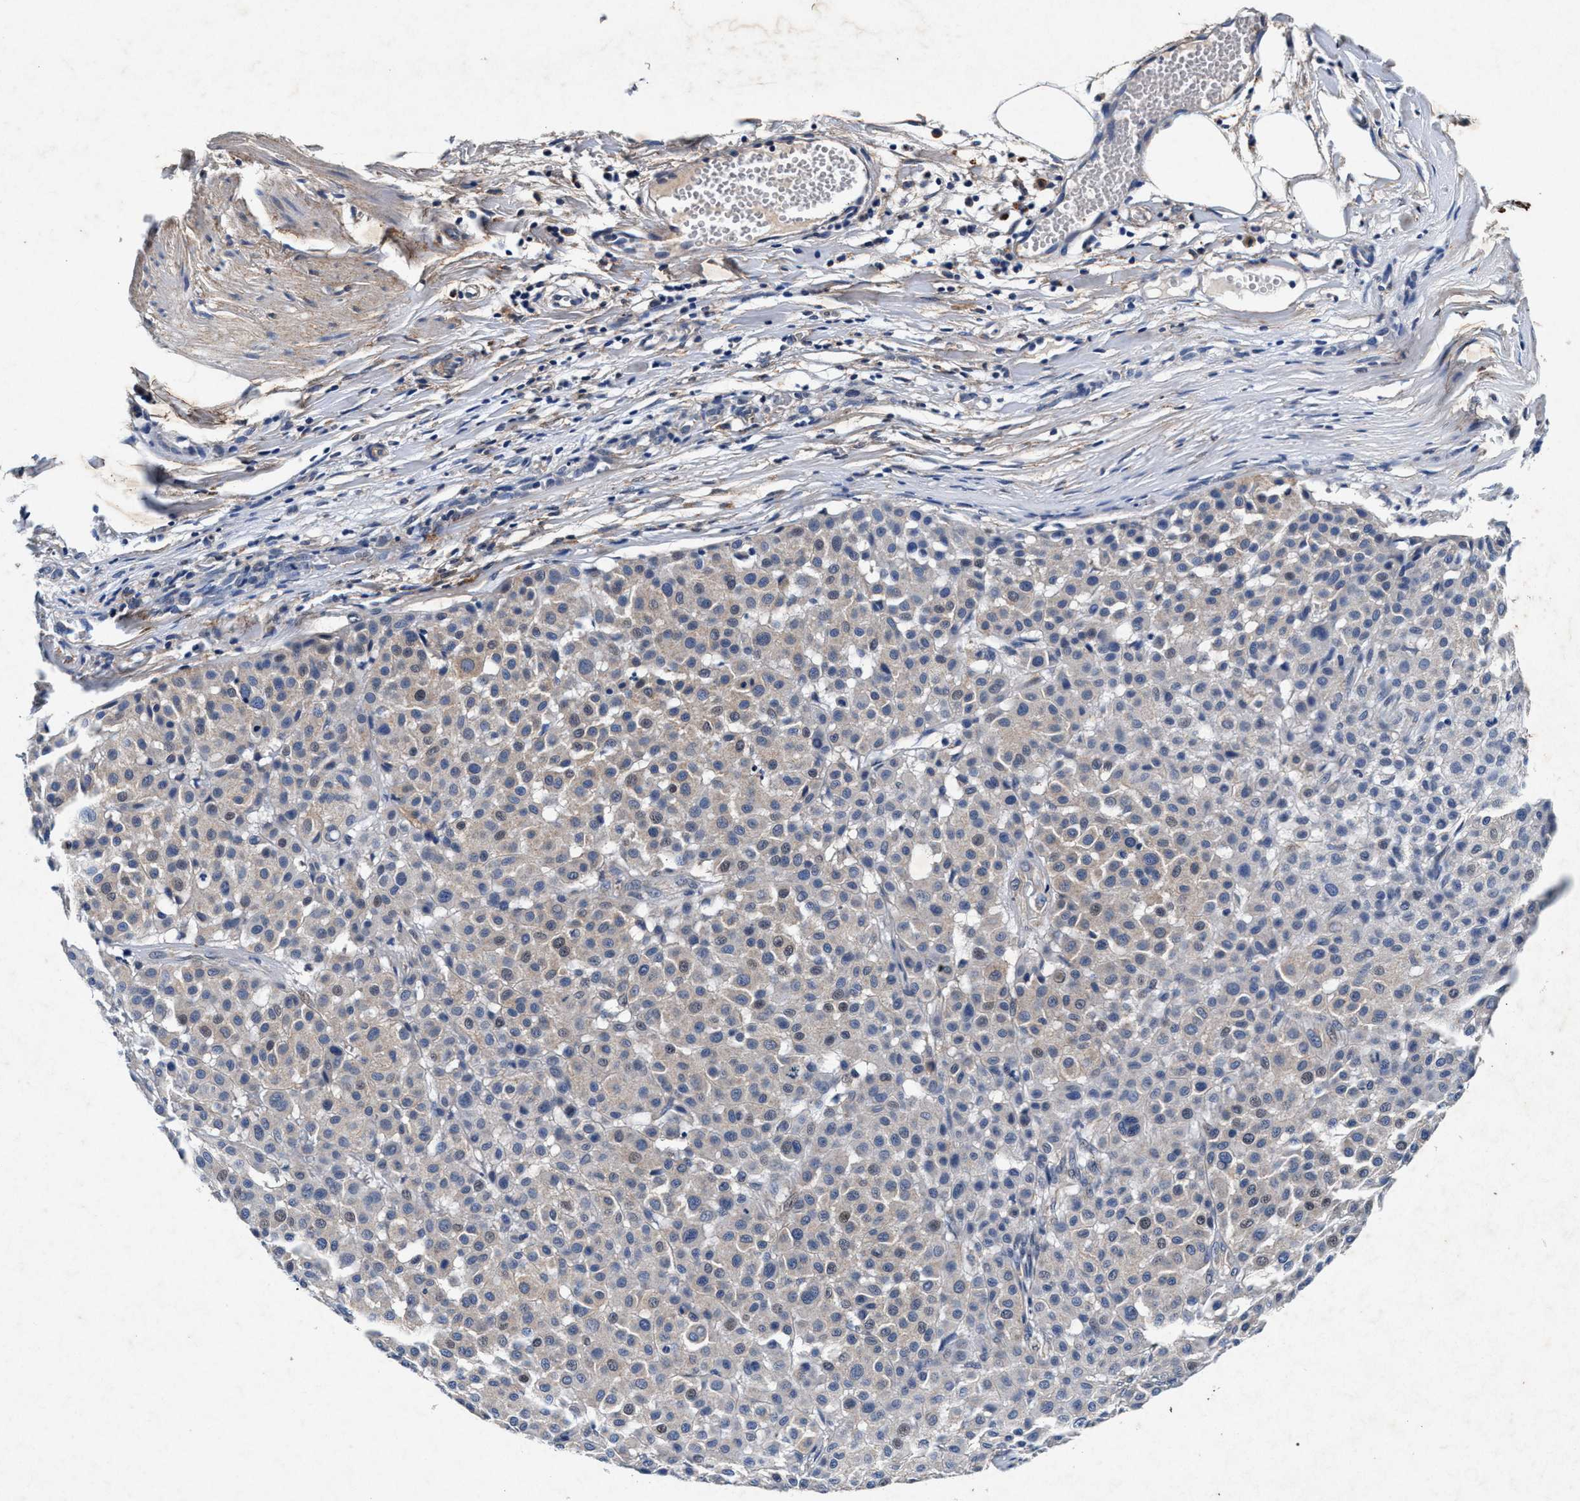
{"staining": {"intensity": "negative", "quantity": "none", "location": "none"}, "tissue": "melanoma", "cell_type": "Tumor cells", "image_type": "cancer", "snomed": [{"axis": "morphology", "description": "Malignant melanoma, Metastatic site"}, {"axis": "topography", "description": "Soft tissue"}], "caption": "Tumor cells show no significant expression in malignant melanoma (metastatic site).", "gene": "SLC8A1", "patient": {"sex": "male", "age": 41}}